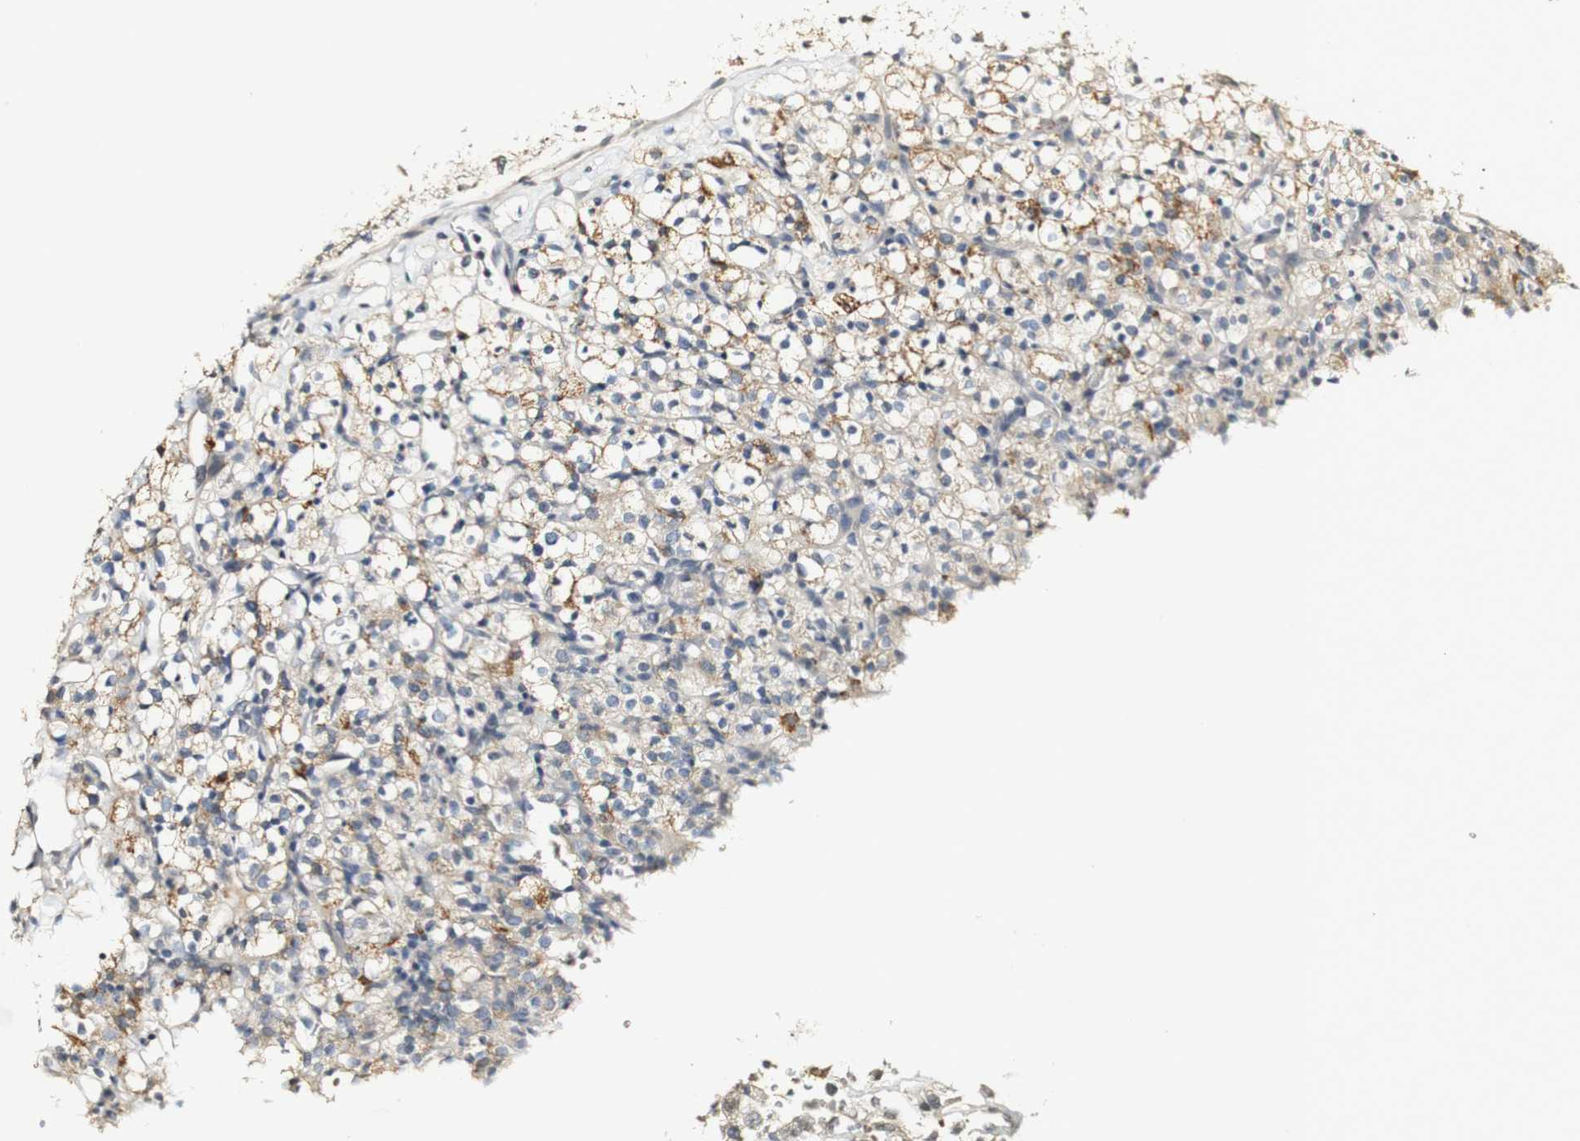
{"staining": {"intensity": "moderate", "quantity": "25%-75%", "location": "cytoplasmic/membranous"}, "tissue": "renal cancer", "cell_type": "Tumor cells", "image_type": "cancer", "snomed": [{"axis": "morphology", "description": "Normal tissue, NOS"}, {"axis": "morphology", "description": "Adenocarcinoma, NOS"}, {"axis": "topography", "description": "Kidney"}], "caption": "A brown stain labels moderate cytoplasmic/membranous staining of a protein in human renal adenocarcinoma tumor cells. (Brightfield microscopy of DAB IHC at high magnification).", "gene": "SYT7", "patient": {"sex": "female", "age": 72}}